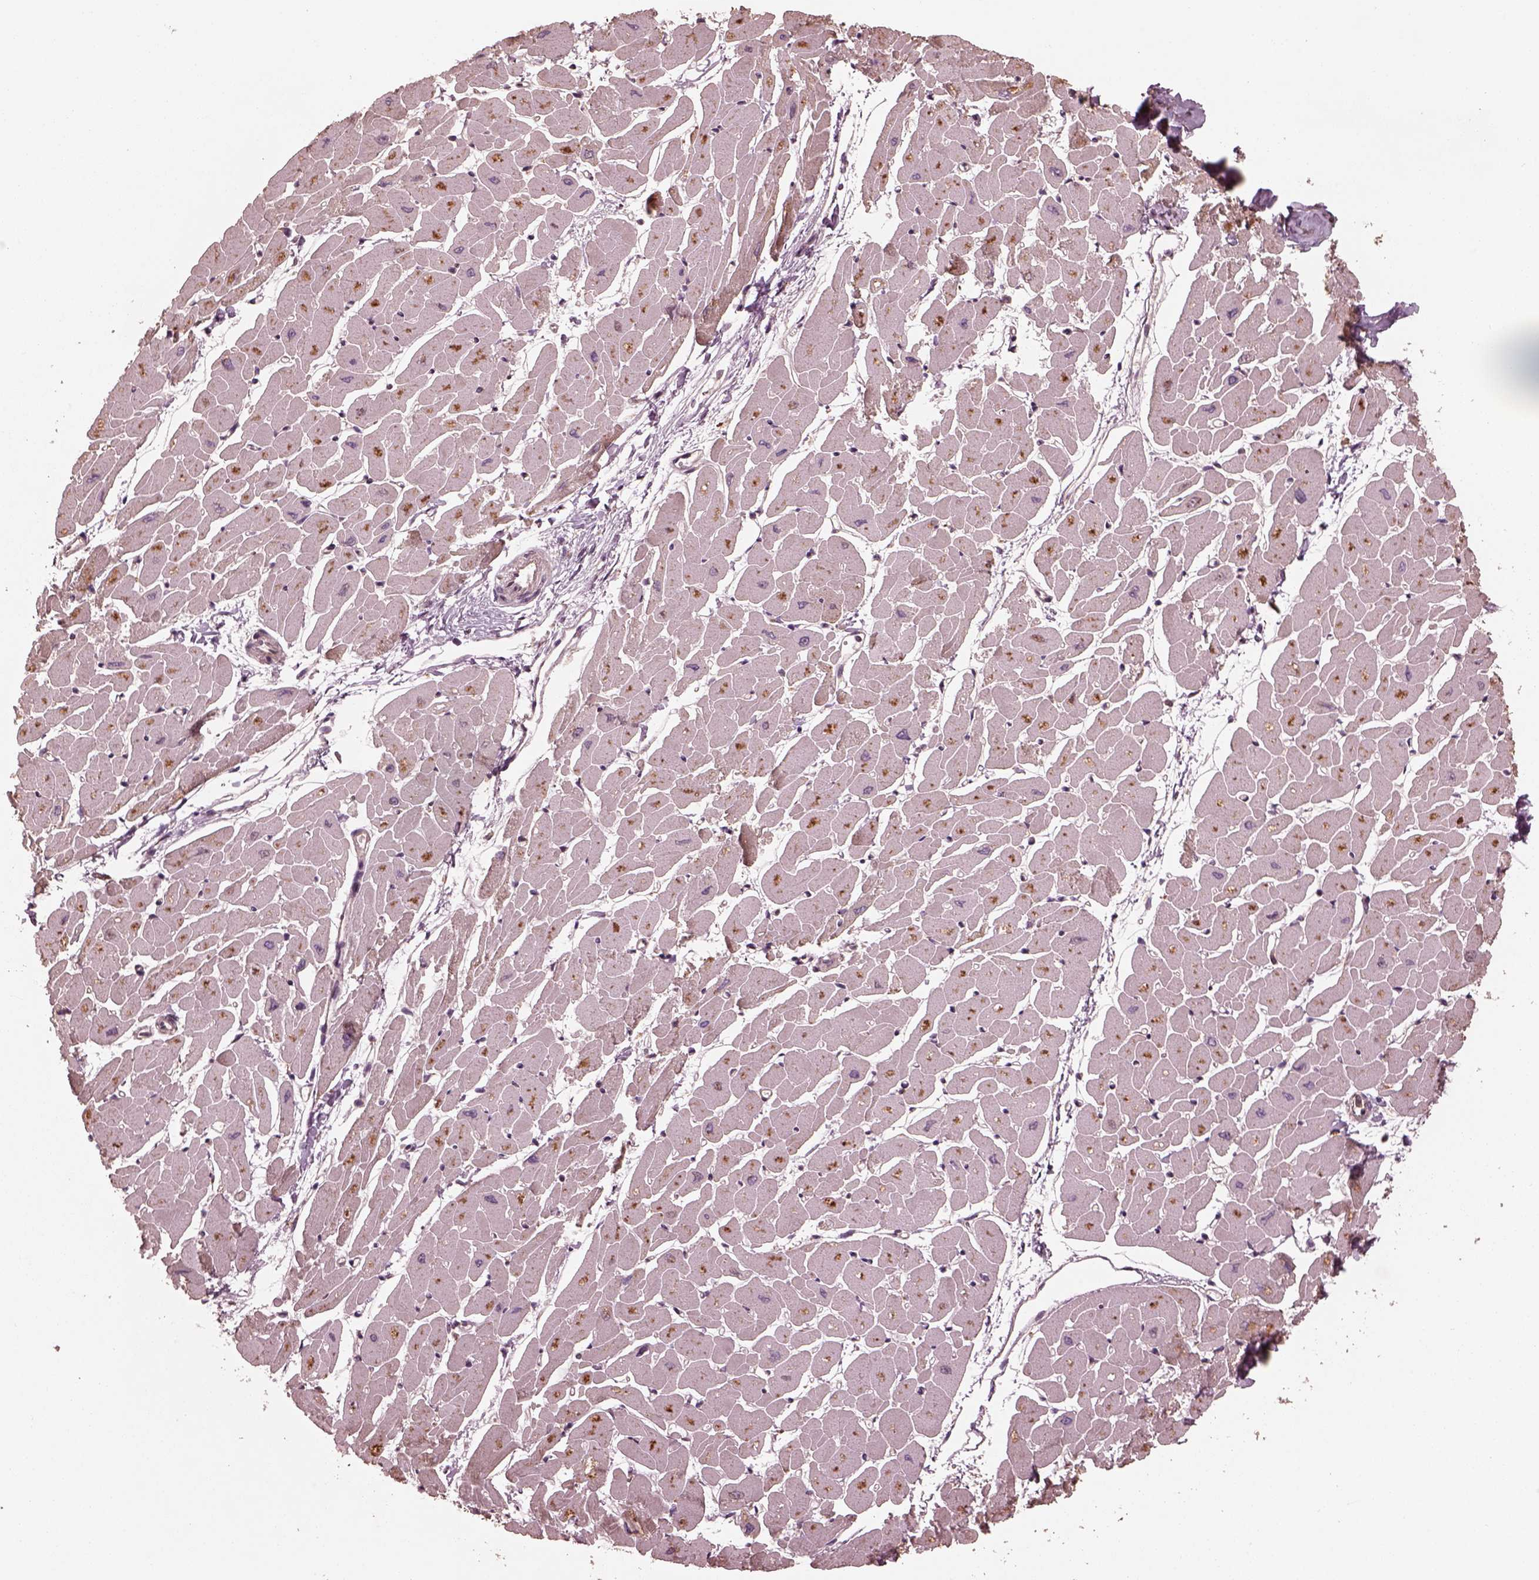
{"staining": {"intensity": "negative", "quantity": "none", "location": "none"}, "tissue": "heart muscle", "cell_type": "Cardiomyocytes", "image_type": "normal", "snomed": [{"axis": "morphology", "description": "Normal tissue, NOS"}, {"axis": "topography", "description": "Heart"}], "caption": "DAB (3,3'-diaminobenzidine) immunohistochemical staining of benign heart muscle exhibits no significant positivity in cardiomyocytes.", "gene": "PIK3R2", "patient": {"sex": "male", "age": 57}}